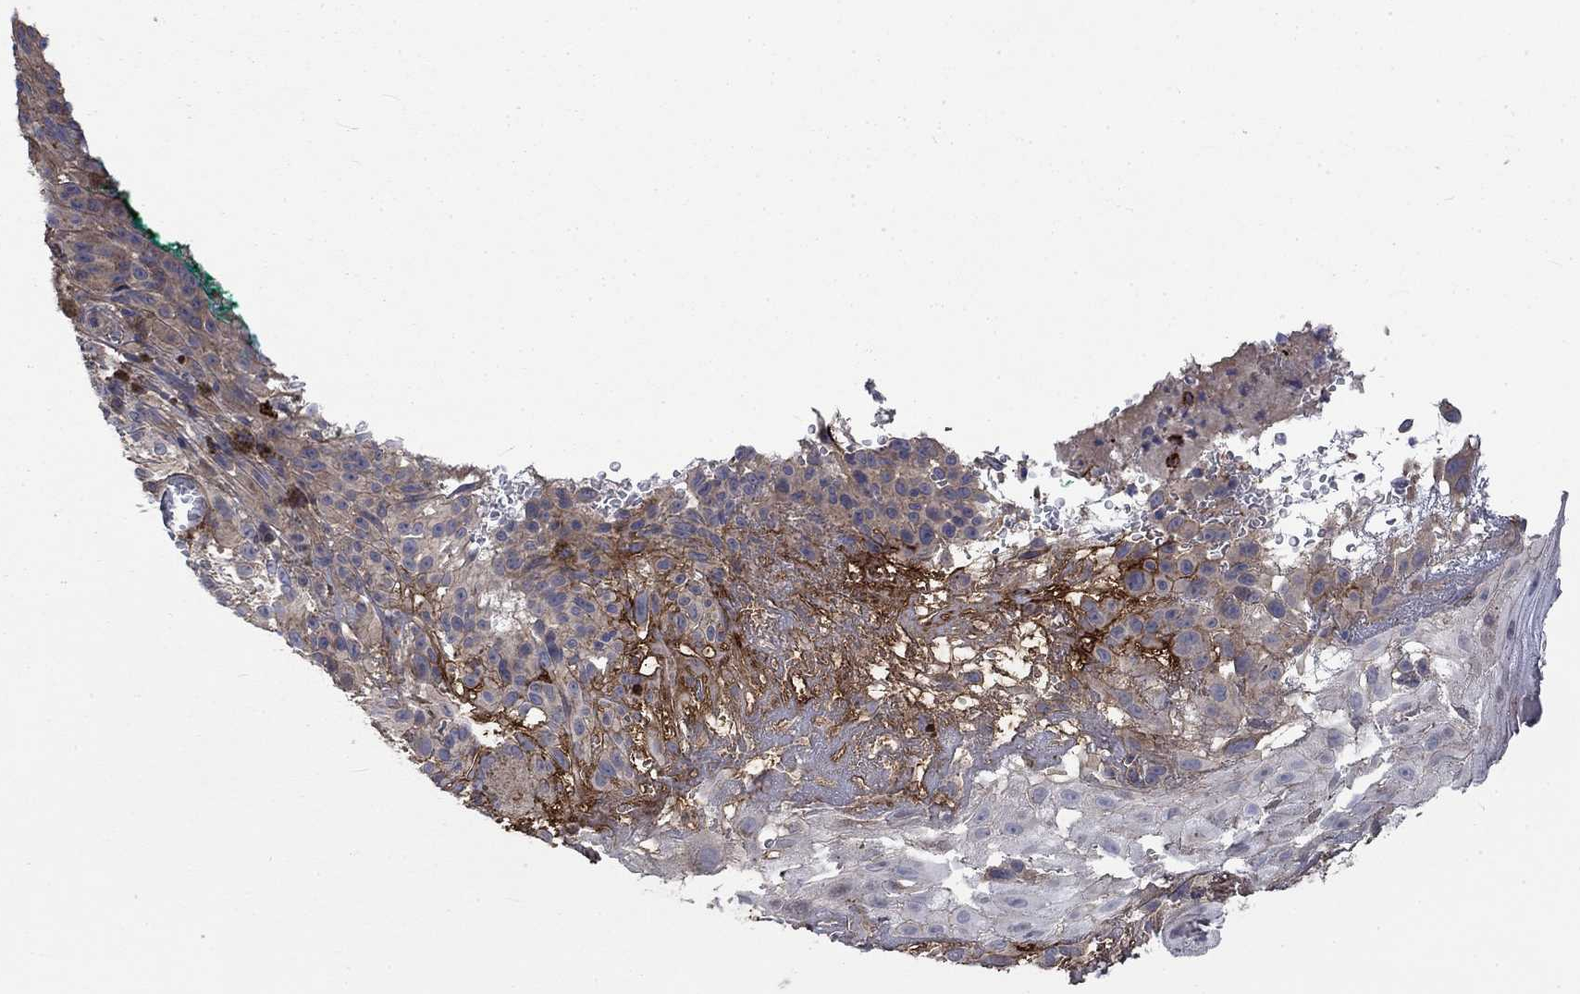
{"staining": {"intensity": "negative", "quantity": "none", "location": "none"}, "tissue": "melanoma", "cell_type": "Tumor cells", "image_type": "cancer", "snomed": [{"axis": "morphology", "description": "Malignant melanoma, NOS"}, {"axis": "topography", "description": "Skin"}], "caption": "Protein analysis of malignant melanoma shows no significant positivity in tumor cells.", "gene": "VCAN", "patient": {"sex": "male", "age": 83}}